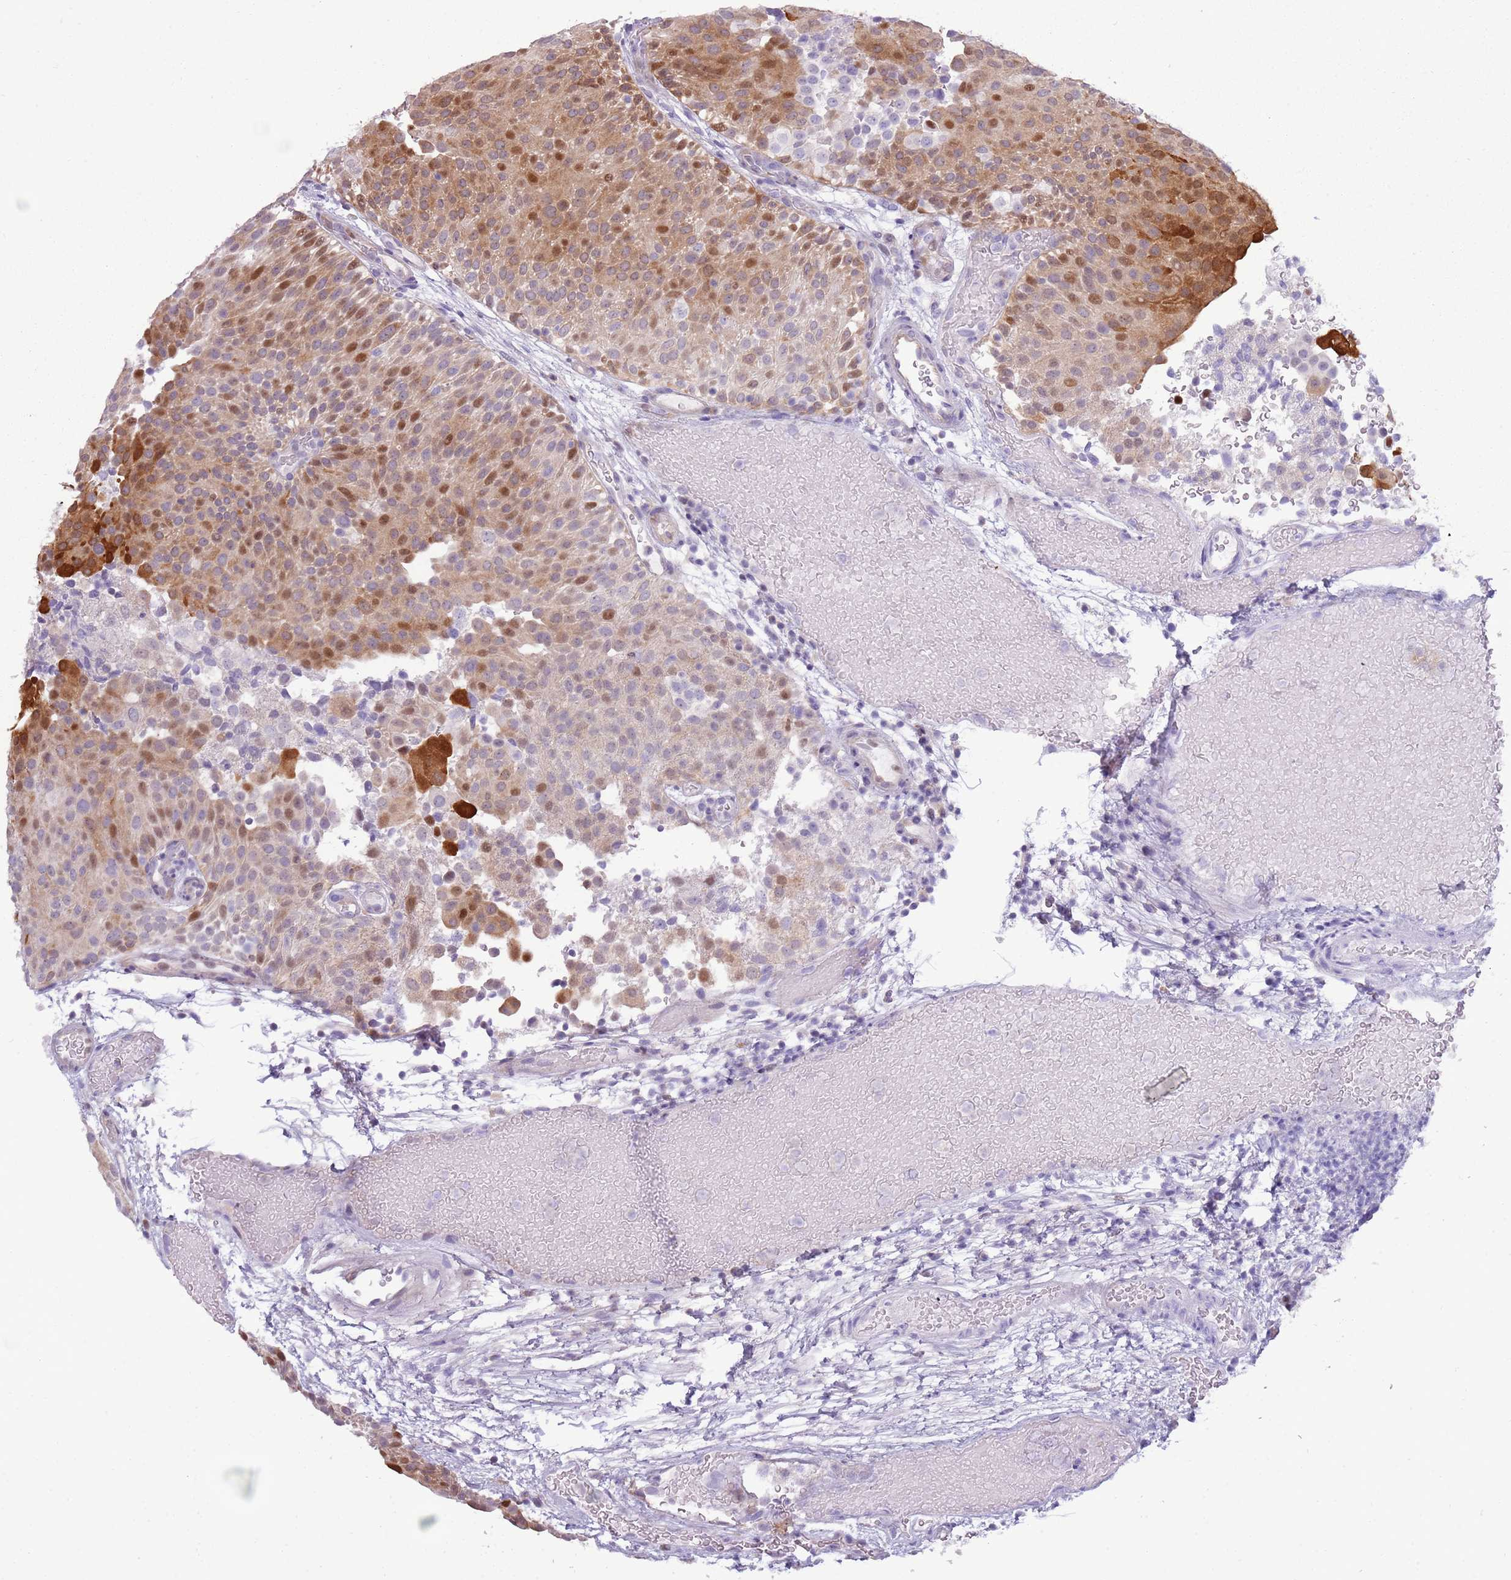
{"staining": {"intensity": "moderate", "quantity": "25%-75%", "location": "cytoplasmic/membranous,nuclear"}, "tissue": "urothelial cancer", "cell_type": "Tumor cells", "image_type": "cancer", "snomed": [{"axis": "morphology", "description": "Urothelial carcinoma, Low grade"}, {"axis": "topography", "description": "Urinary bladder"}], "caption": "Protein staining of urothelial cancer tissue displays moderate cytoplasmic/membranous and nuclear staining in approximately 25%-75% of tumor cells. (IHC, brightfield microscopy, high magnification).", "gene": "NBPF6", "patient": {"sex": "male", "age": 78}}